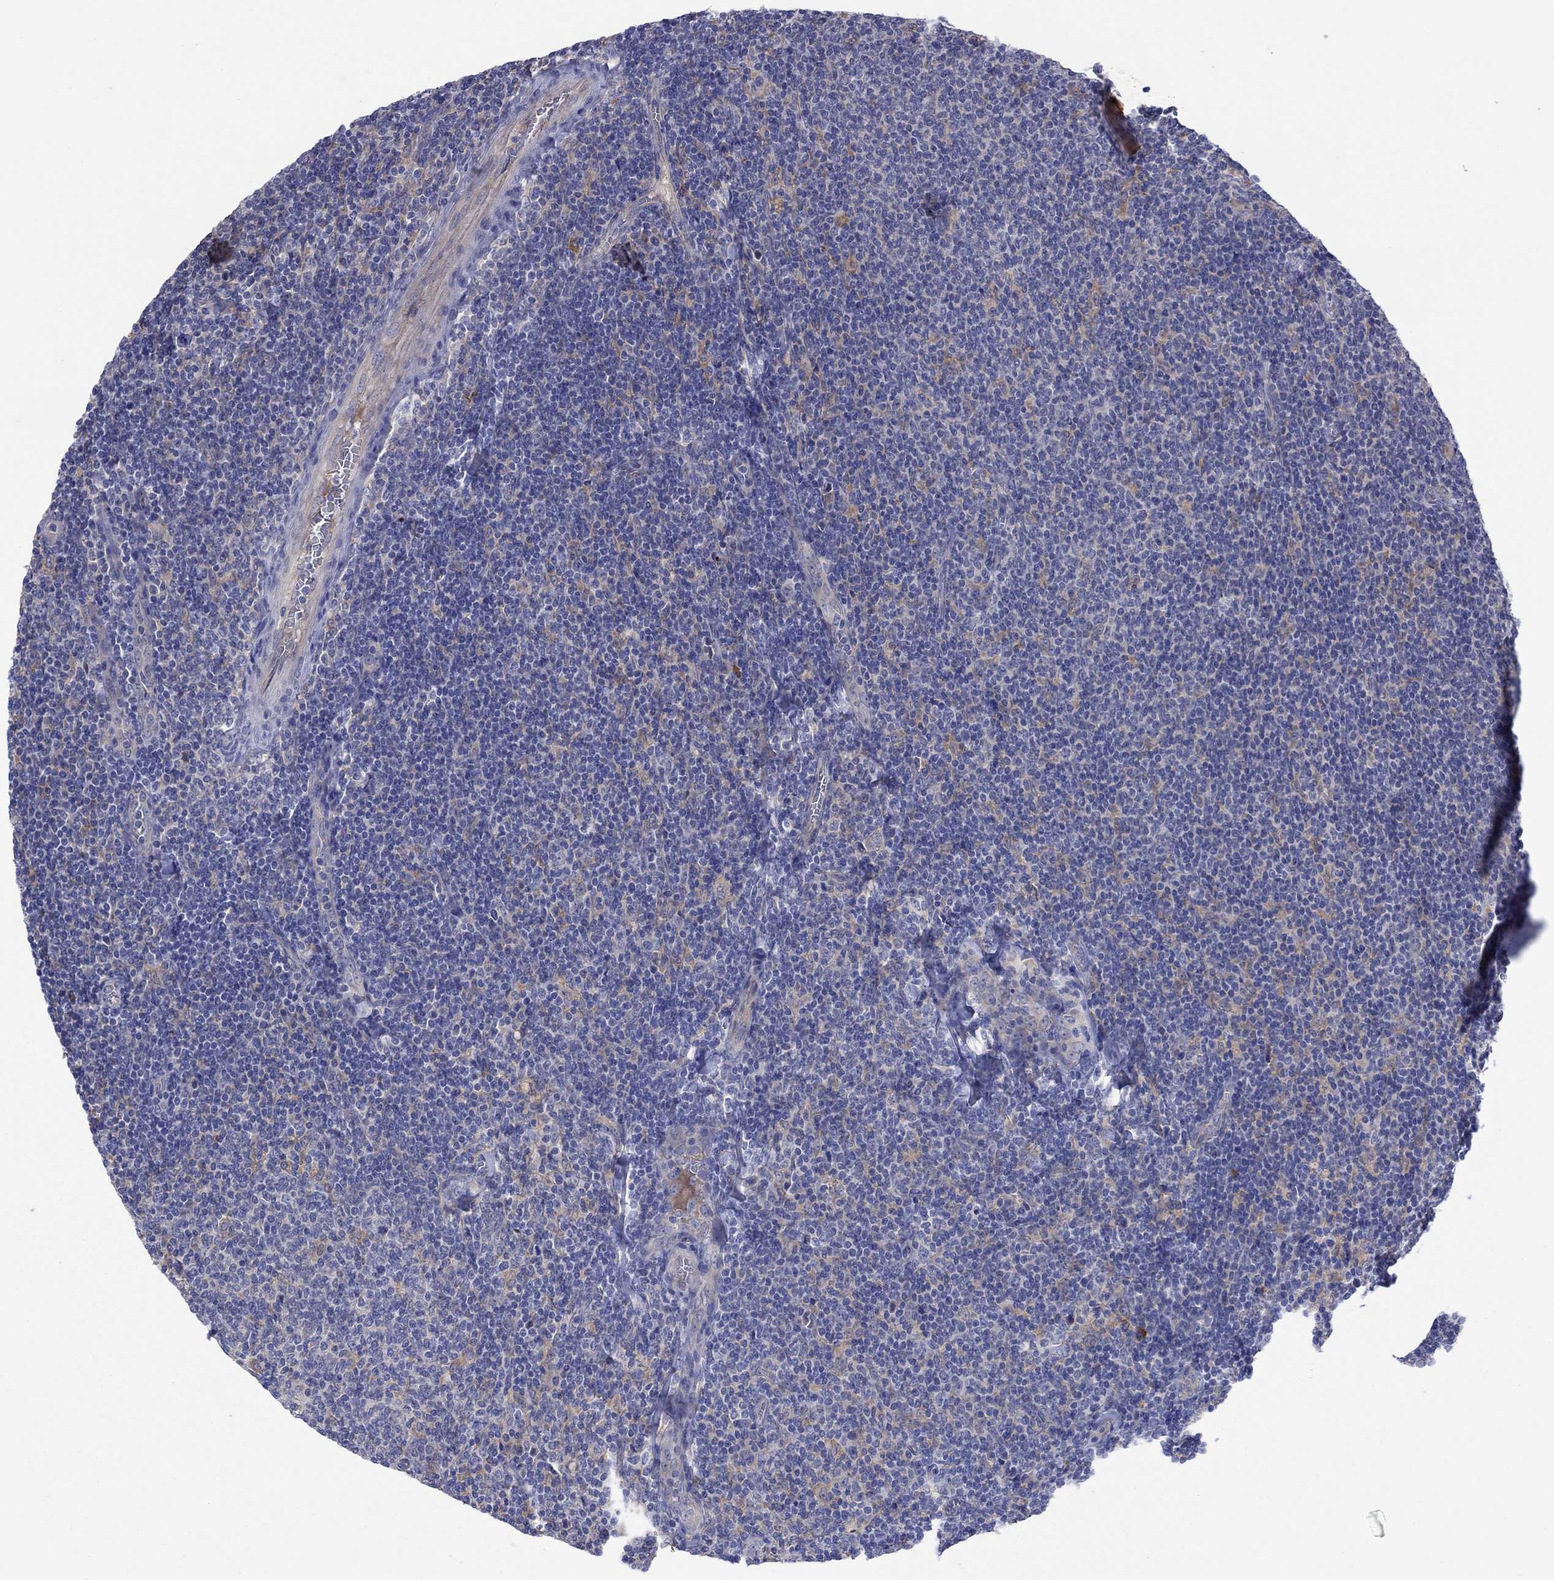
{"staining": {"intensity": "negative", "quantity": "none", "location": "none"}, "tissue": "lymphoma", "cell_type": "Tumor cells", "image_type": "cancer", "snomed": [{"axis": "morphology", "description": "Malignant lymphoma, non-Hodgkin's type, Low grade"}, {"axis": "topography", "description": "Lymph node"}], "caption": "This is an immunohistochemistry micrograph of malignant lymphoma, non-Hodgkin's type (low-grade). There is no positivity in tumor cells.", "gene": "PLCL2", "patient": {"sex": "male", "age": 52}}